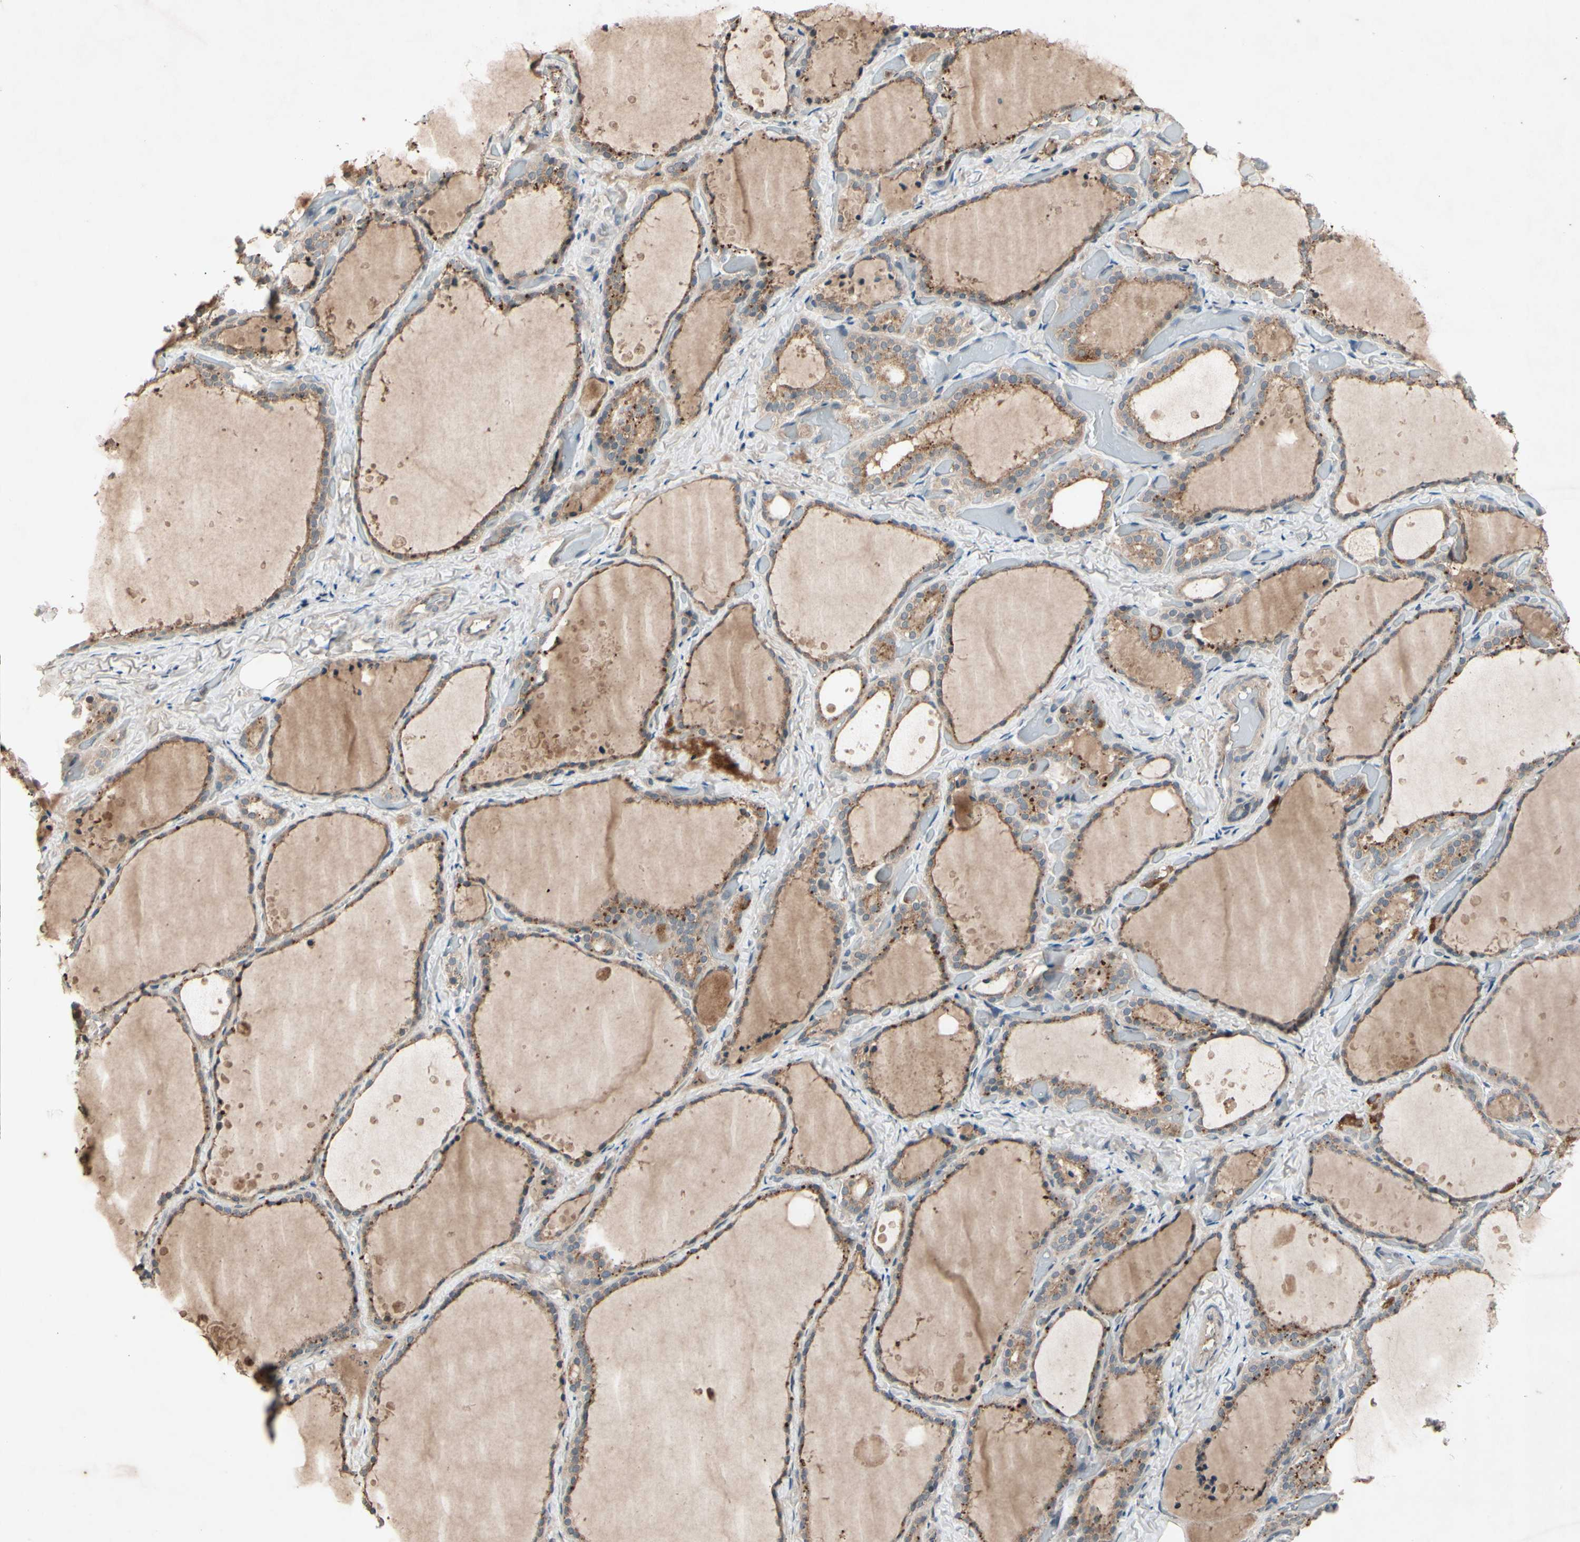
{"staining": {"intensity": "moderate", "quantity": ">75%", "location": "cytoplasmic/membranous"}, "tissue": "thyroid gland", "cell_type": "Glandular cells", "image_type": "normal", "snomed": [{"axis": "morphology", "description": "Normal tissue, NOS"}, {"axis": "topography", "description": "Thyroid gland"}], "caption": "Moderate cytoplasmic/membranous expression is identified in approximately >75% of glandular cells in normal thyroid gland. Nuclei are stained in blue.", "gene": "NSF", "patient": {"sex": "female", "age": 44}}